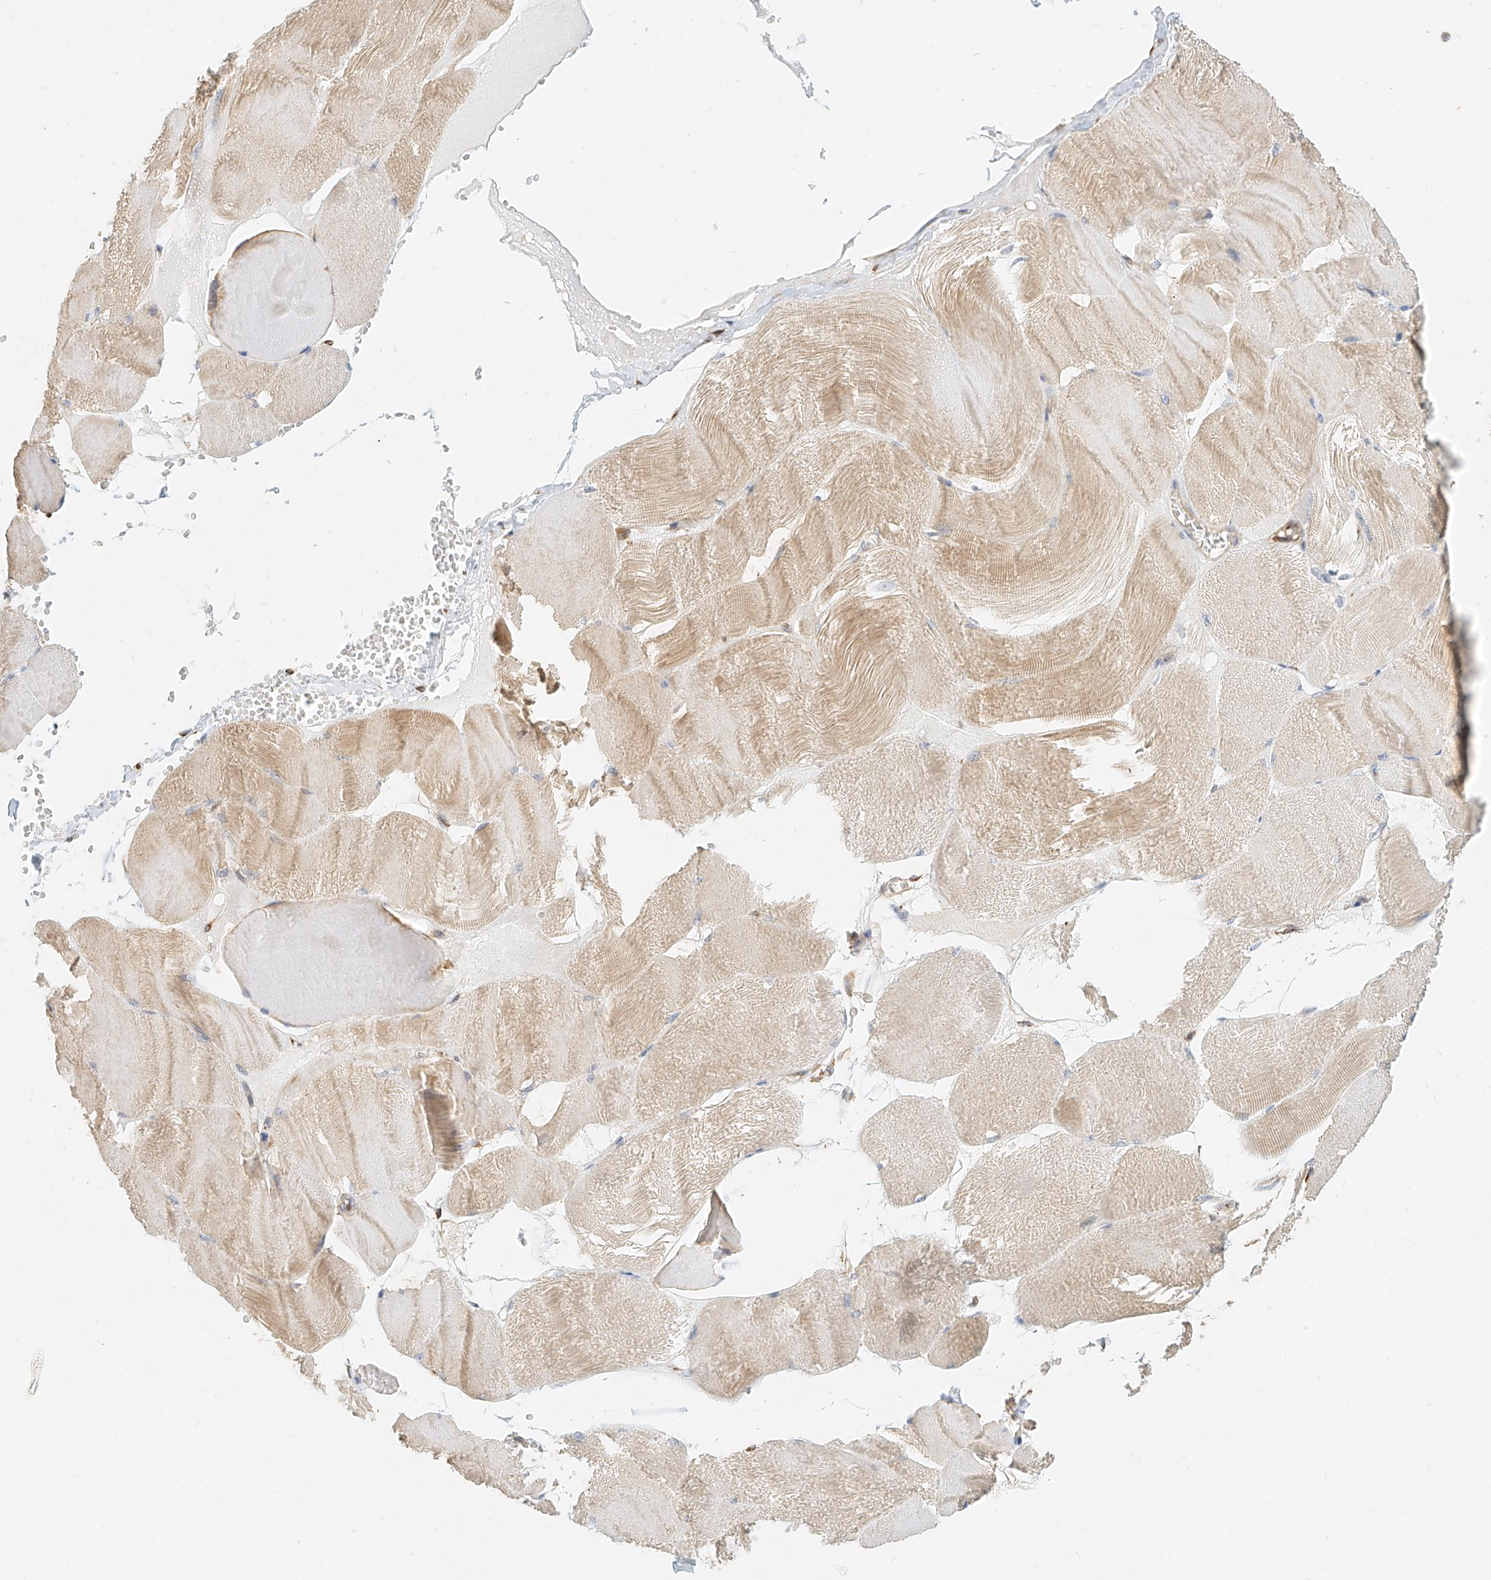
{"staining": {"intensity": "moderate", "quantity": "25%-75%", "location": "cytoplasmic/membranous"}, "tissue": "skeletal muscle", "cell_type": "Myocytes", "image_type": "normal", "snomed": [{"axis": "morphology", "description": "Normal tissue, NOS"}, {"axis": "morphology", "description": "Basal cell carcinoma"}, {"axis": "topography", "description": "Skeletal muscle"}], "caption": "Immunohistochemical staining of benign skeletal muscle displays moderate cytoplasmic/membranous protein staining in approximately 25%-75% of myocytes. (Brightfield microscopy of DAB IHC at high magnification).", "gene": "DHRS7", "patient": {"sex": "female", "age": 64}}